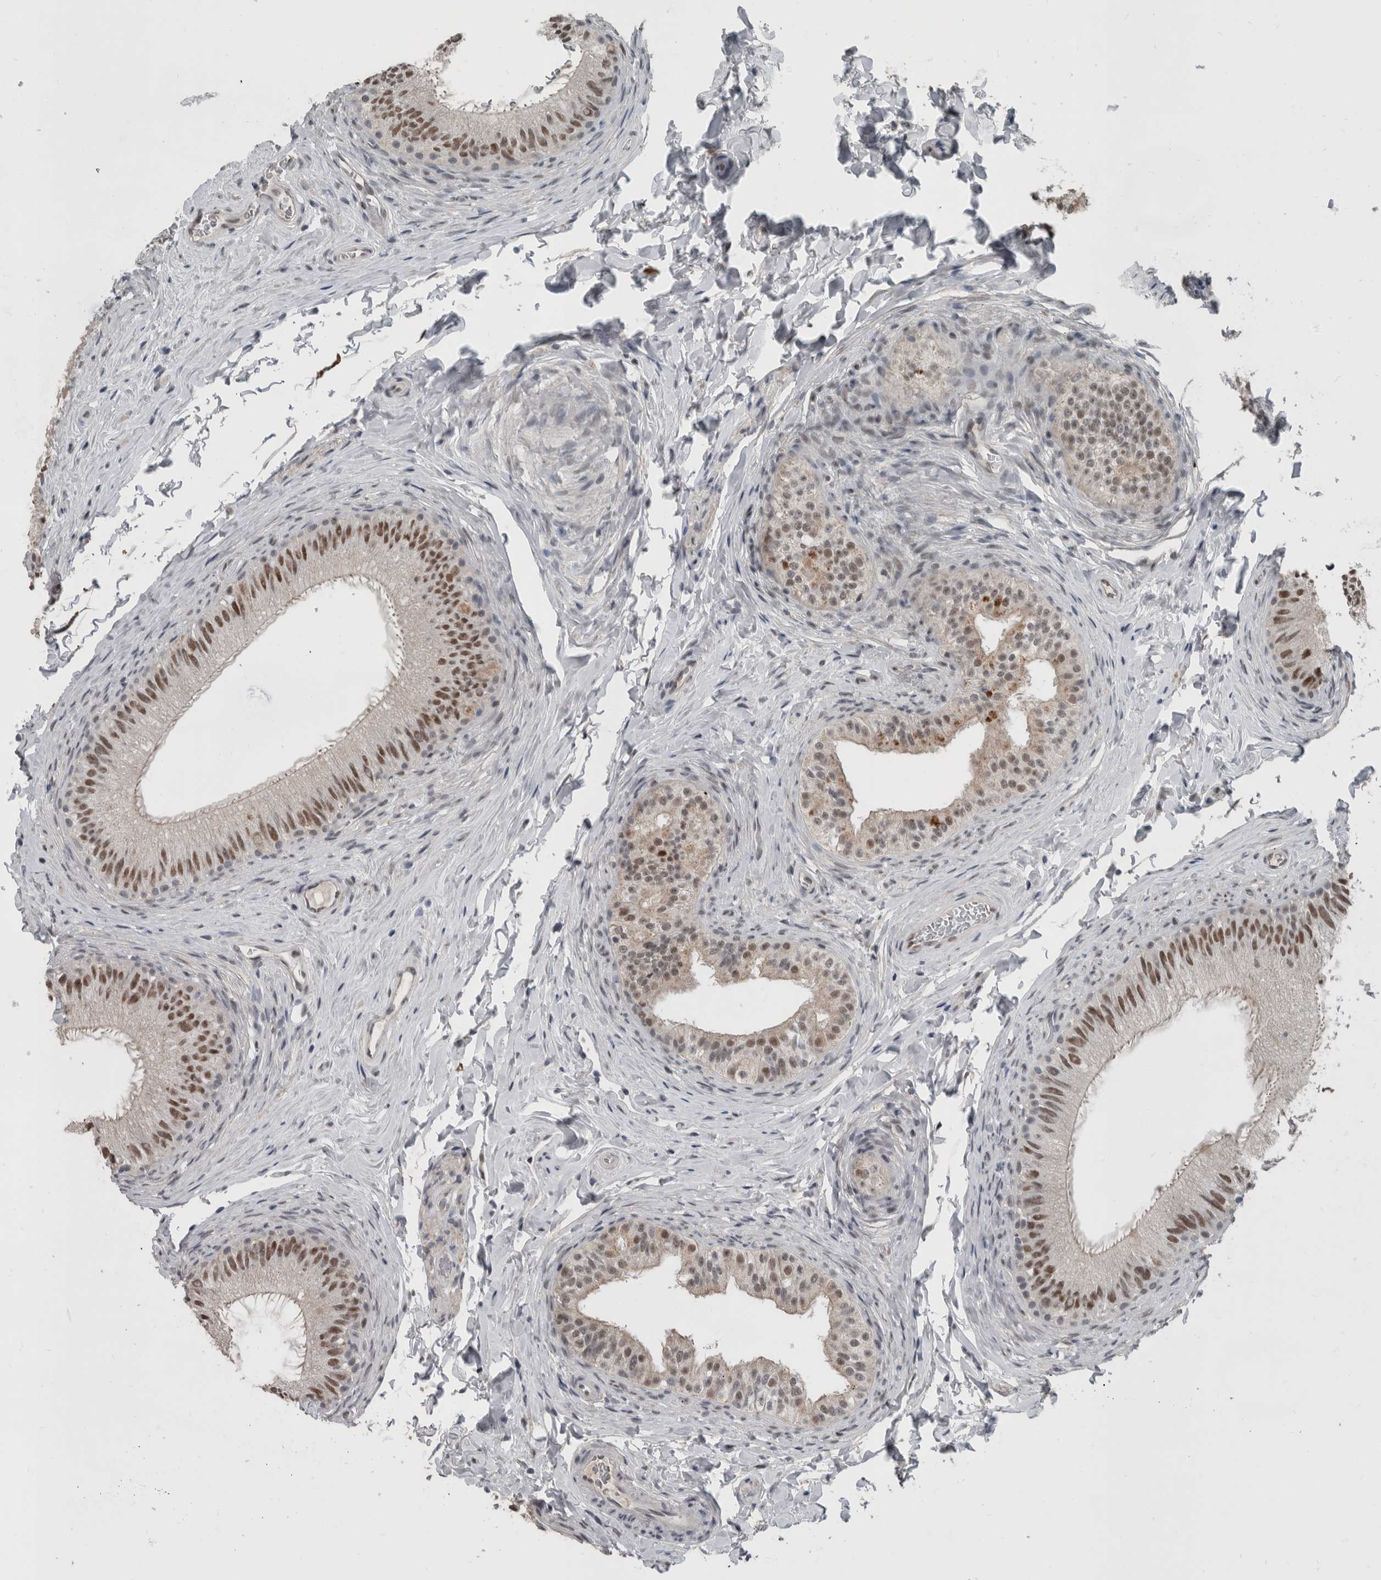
{"staining": {"intensity": "moderate", "quantity": ">75%", "location": "nuclear"}, "tissue": "epididymis", "cell_type": "Glandular cells", "image_type": "normal", "snomed": [{"axis": "morphology", "description": "Normal tissue, NOS"}, {"axis": "topography", "description": "Epididymis"}], "caption": "This is a photomicrograph of immunohistochemistry staining of benign epididymis, which shows moderate positivity in the nuclear of glandular cells.", "gene": "ZBTB21", "patient": {"sex": "male", "age": 49}}